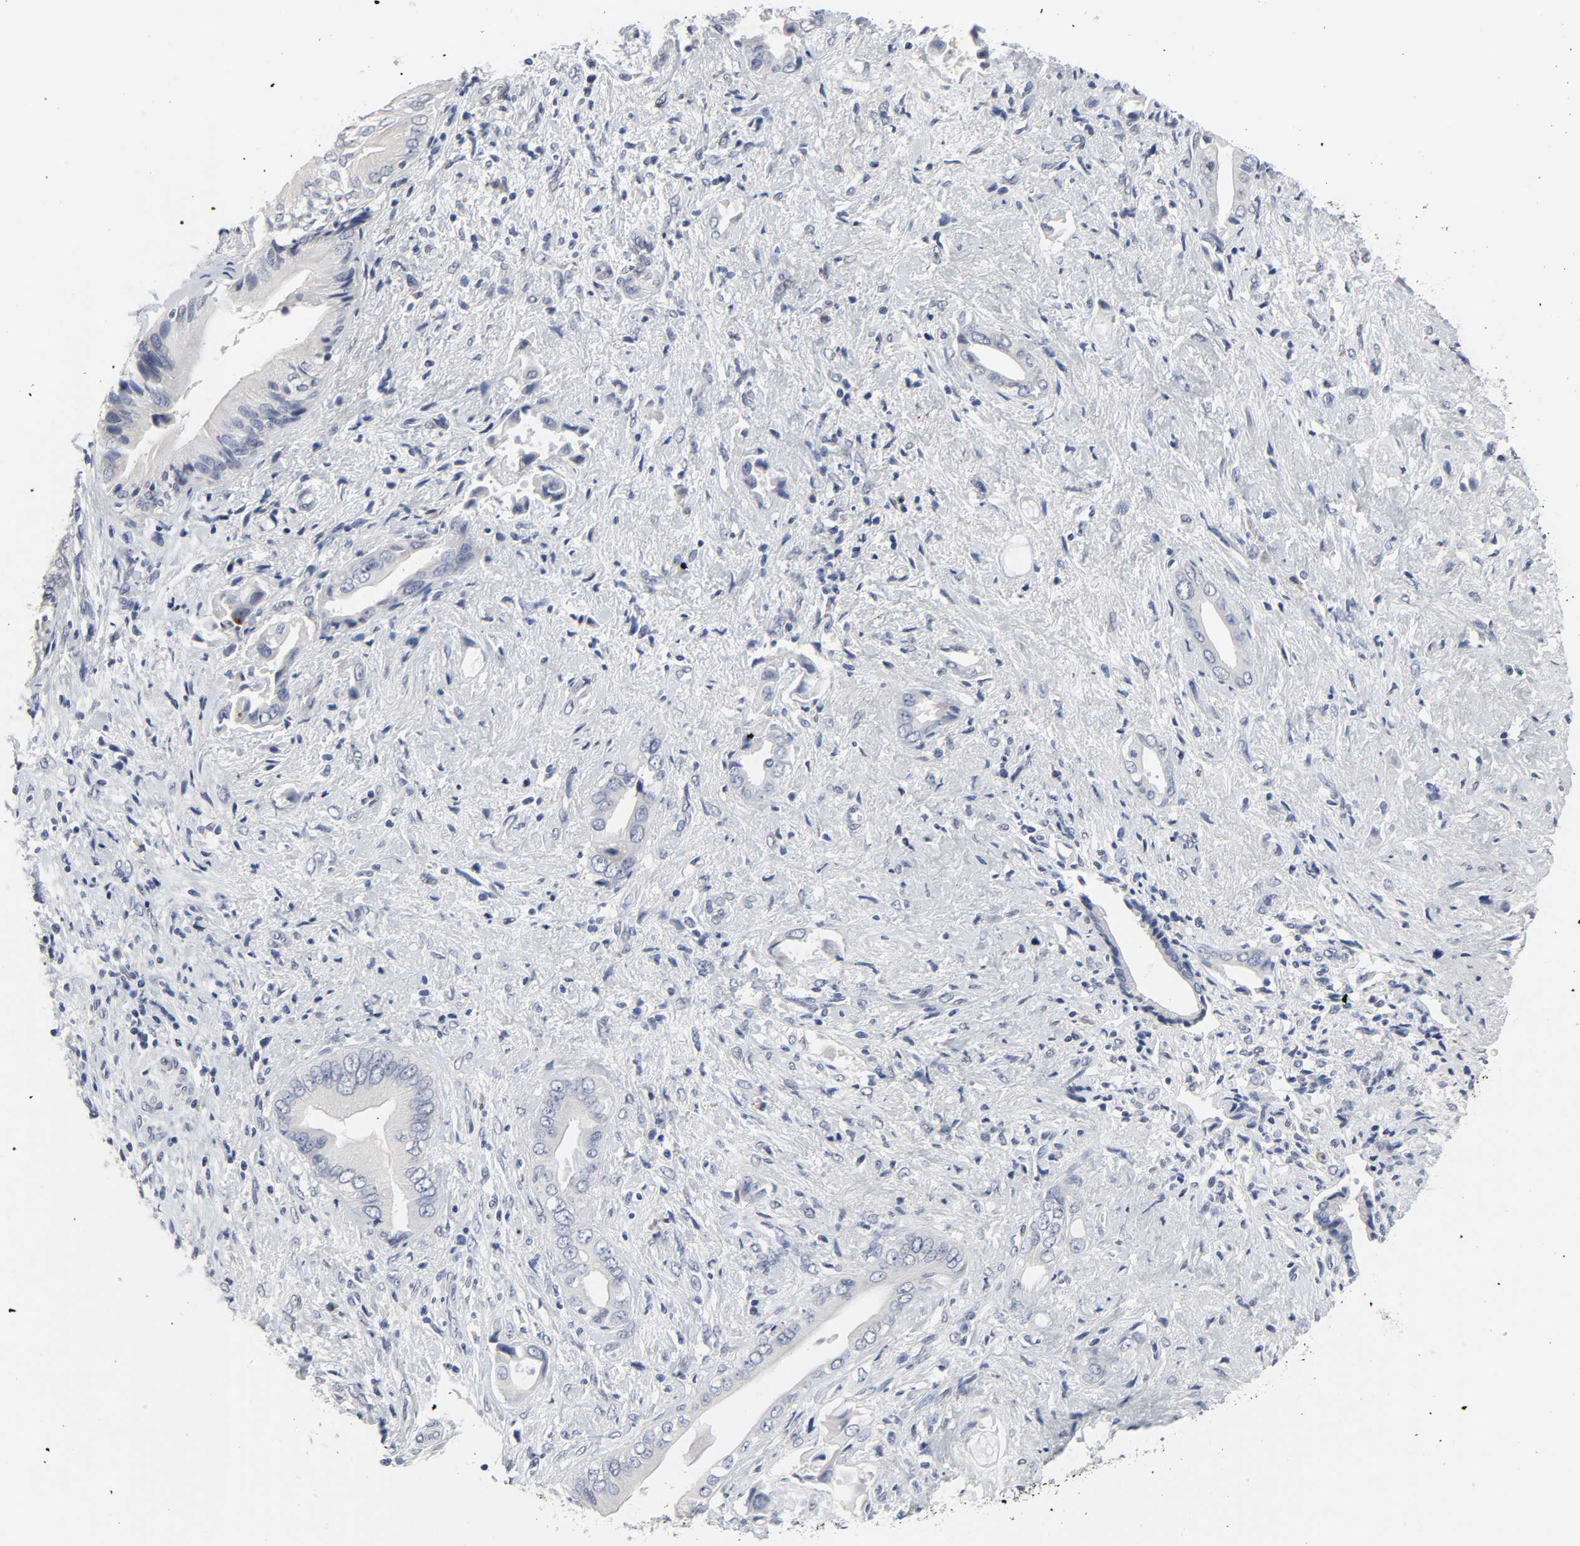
{"staining": {"intensity": "negative", "quantity": "none", "location": "none"}, "tissue": "liver cancer", "cell_type": "Tumor cells", "image_type": "cancer", "snomed": [{"axis": "morphology", "description": "Cholangiocarcinoma"}, {"axis": "topography", "description": "Liver"}], "caption": "Immunohistochemical staining of liver cholangiocarcinoma displays no significant expression in tumor cells.", "gene": "SALL2", "patient": {"sex": "male", "age": 58}}